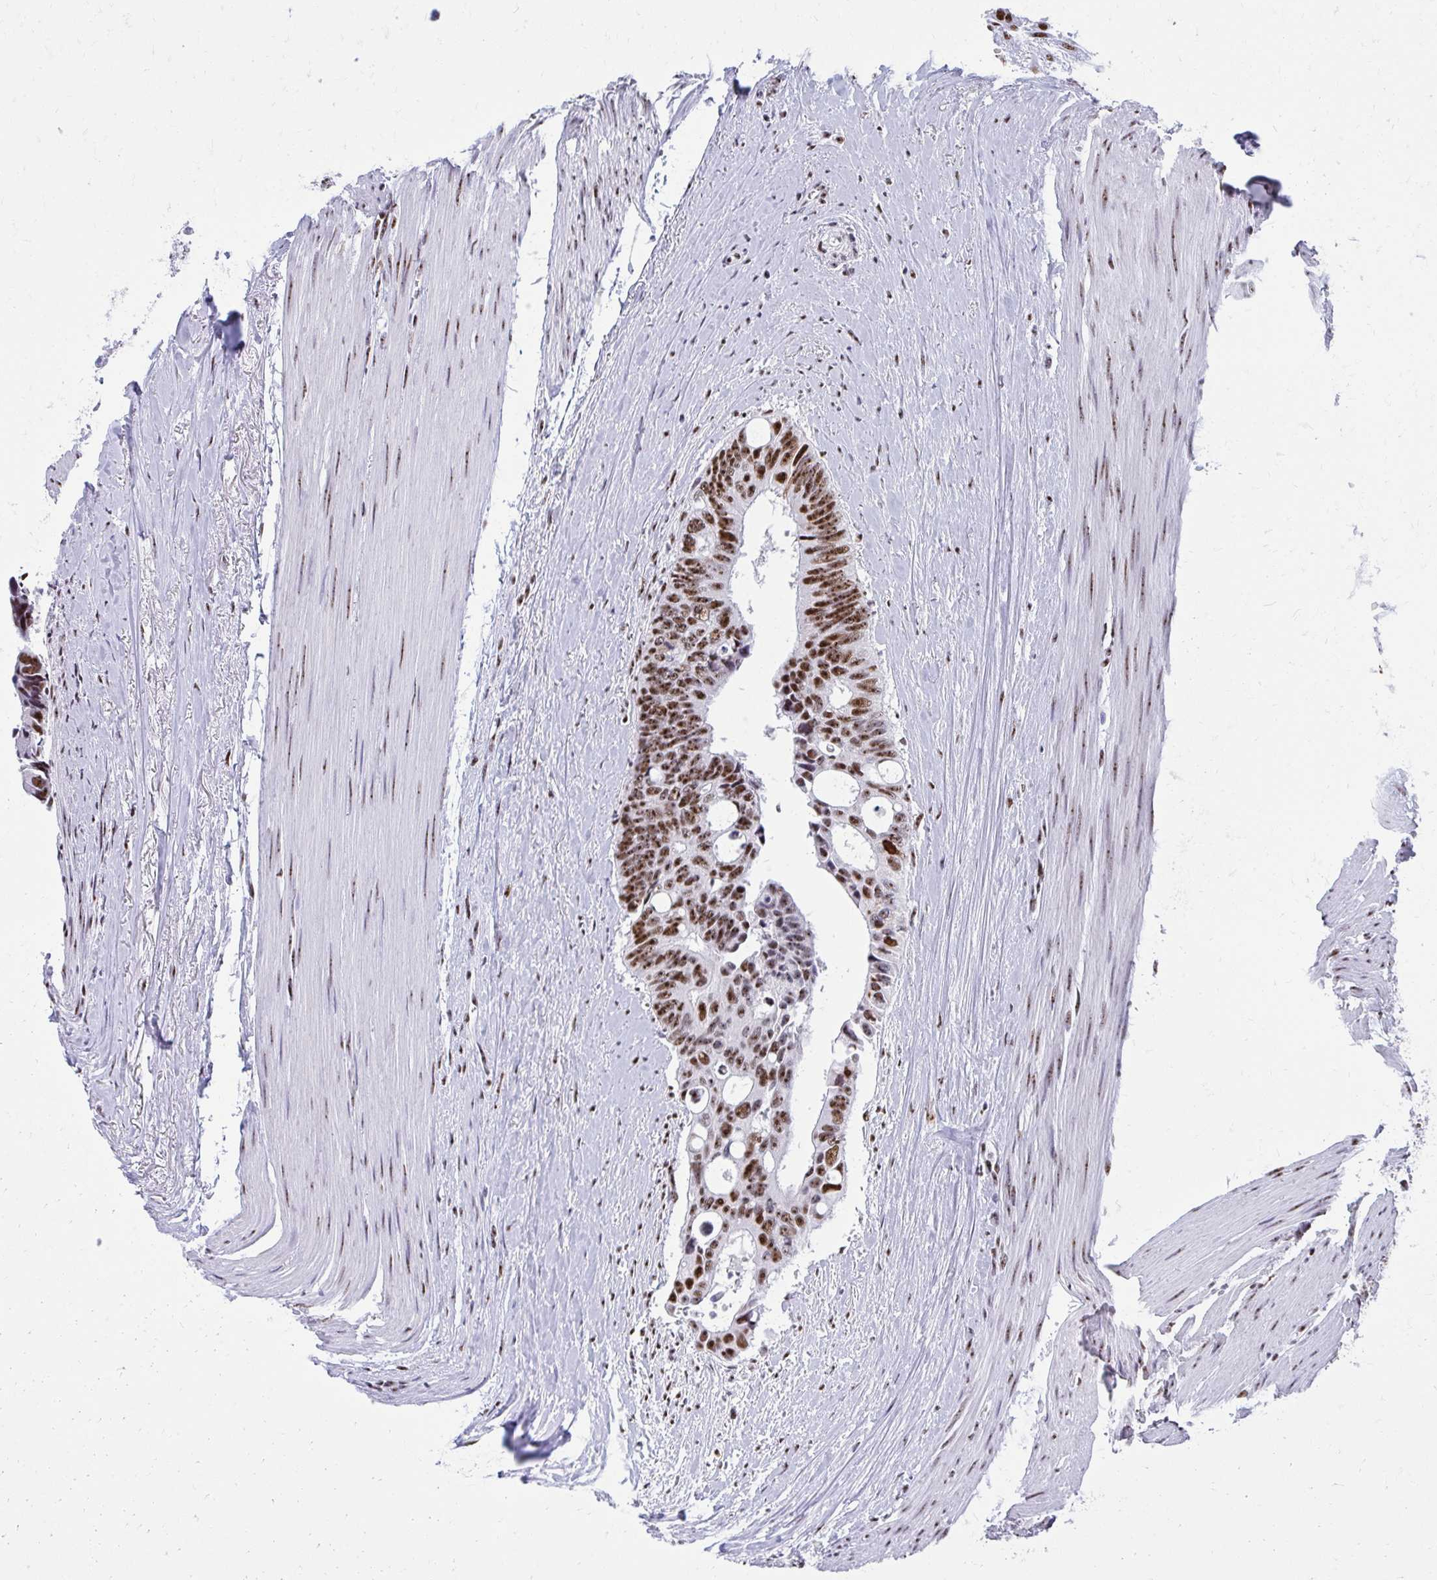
{"staining": {"intensity": "strong", "quantity": ">75%", "location": "nuclear"}, "tissue": "colorectal cancer", "cell_type": "Tumor cells", "image_type": "cancer", "snomed": [{"axis": "morphology", "description": "Adenocarcinoma, NOS"}, {"axis": "topography", "description": "Rectum"}], "caption": "Strong nuclear expression for a protein is identified in about >75% of tumor cells of adenocarcinoma (colorectal) using immunohistochemistry (IHC).", "gene": "PELP1", "patient": {"sex": "male", "age": 76}}